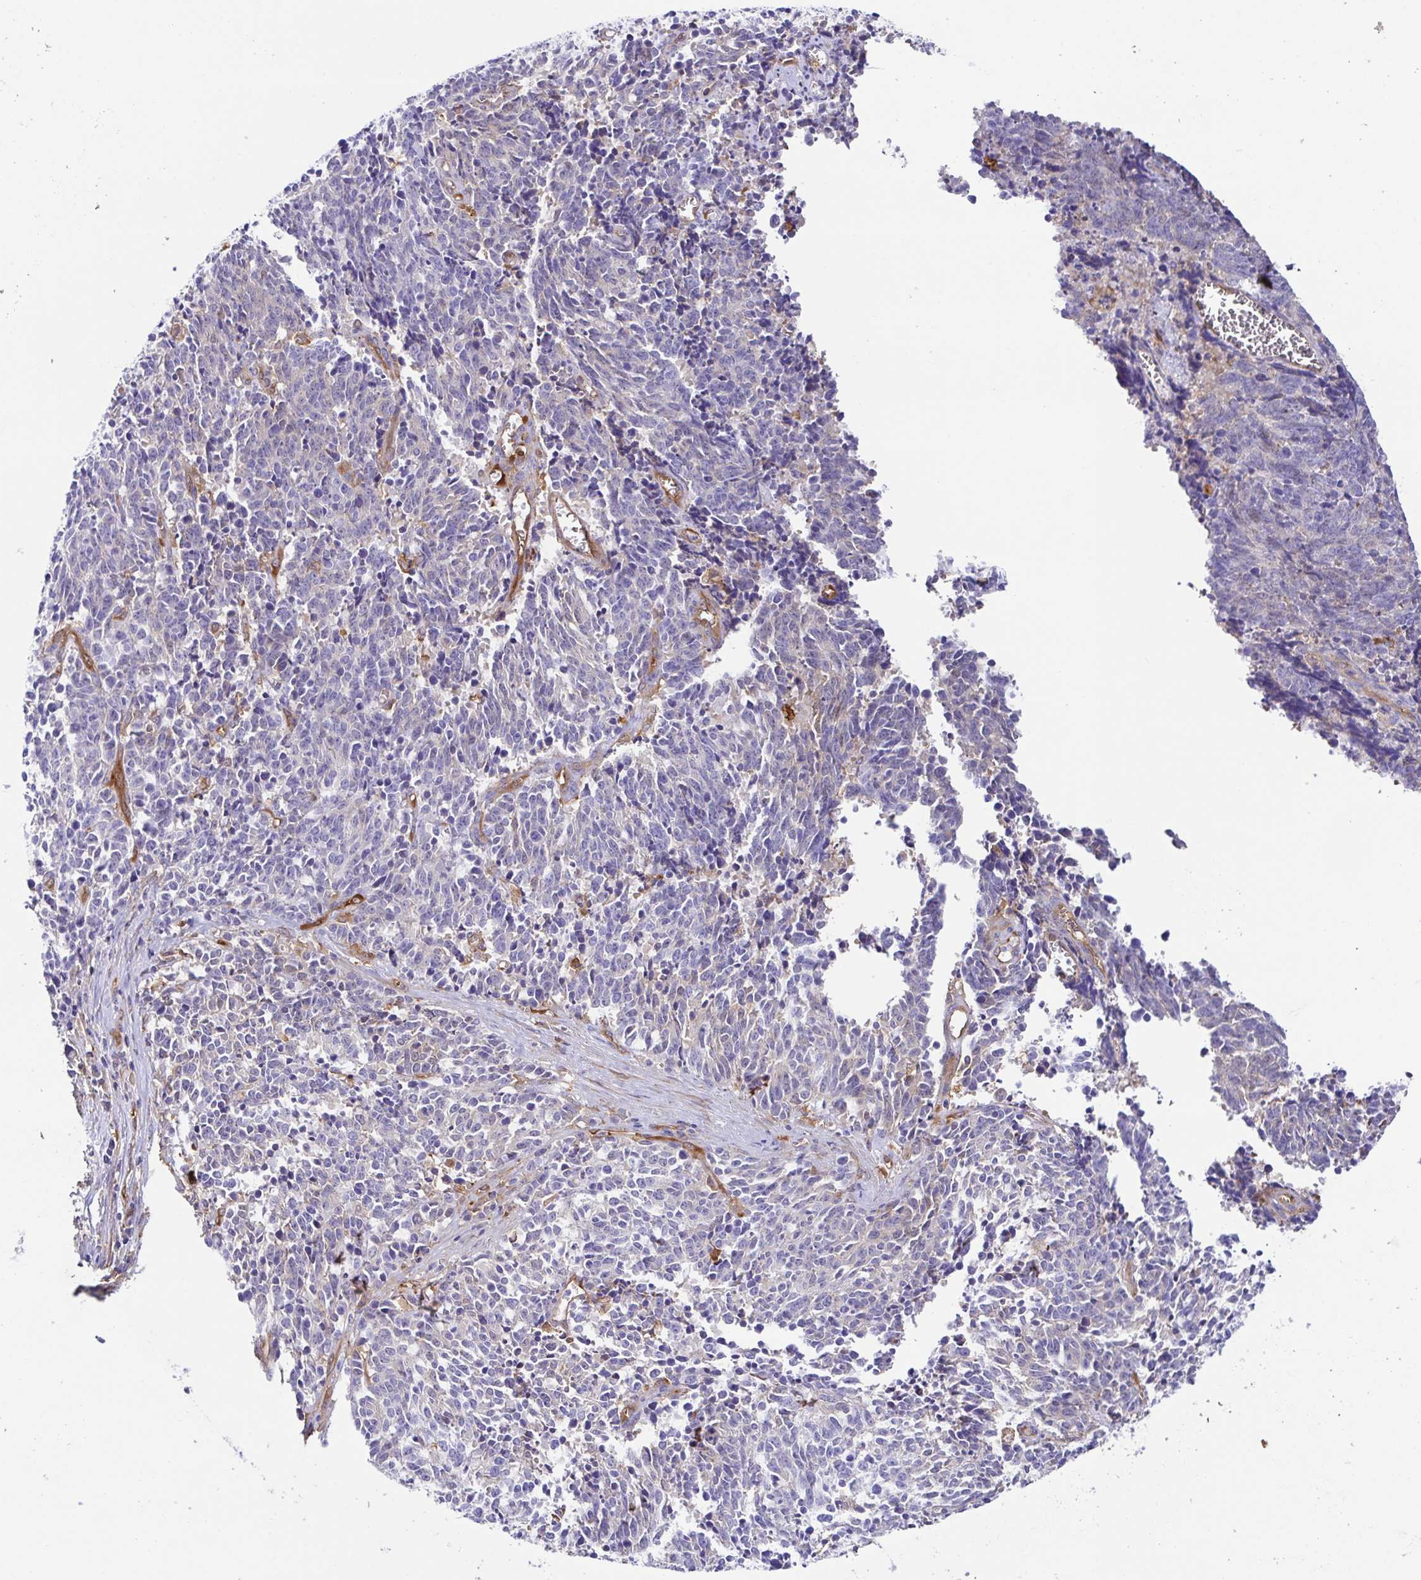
{"staining": {"intensity": "negative", "quantity": "none", "location": "none"}, "tissue": "cervical cancer", "cell_type": "Tumor cells", "image_type": "cancer", "snomed": [{"axis": "morphology", "description": "Squamous cell carcinoma, NOS"}, {"axis": "topography", "description": "Cervix"}], "caption": "This is an immunohistochemistry (IHC) histopathology image of human cervical cancer (squamous cell carcinoma). There is no staining in tumor cells.", "gene": "ANXA2", "patient": {"sex": "female", "age": 29}}